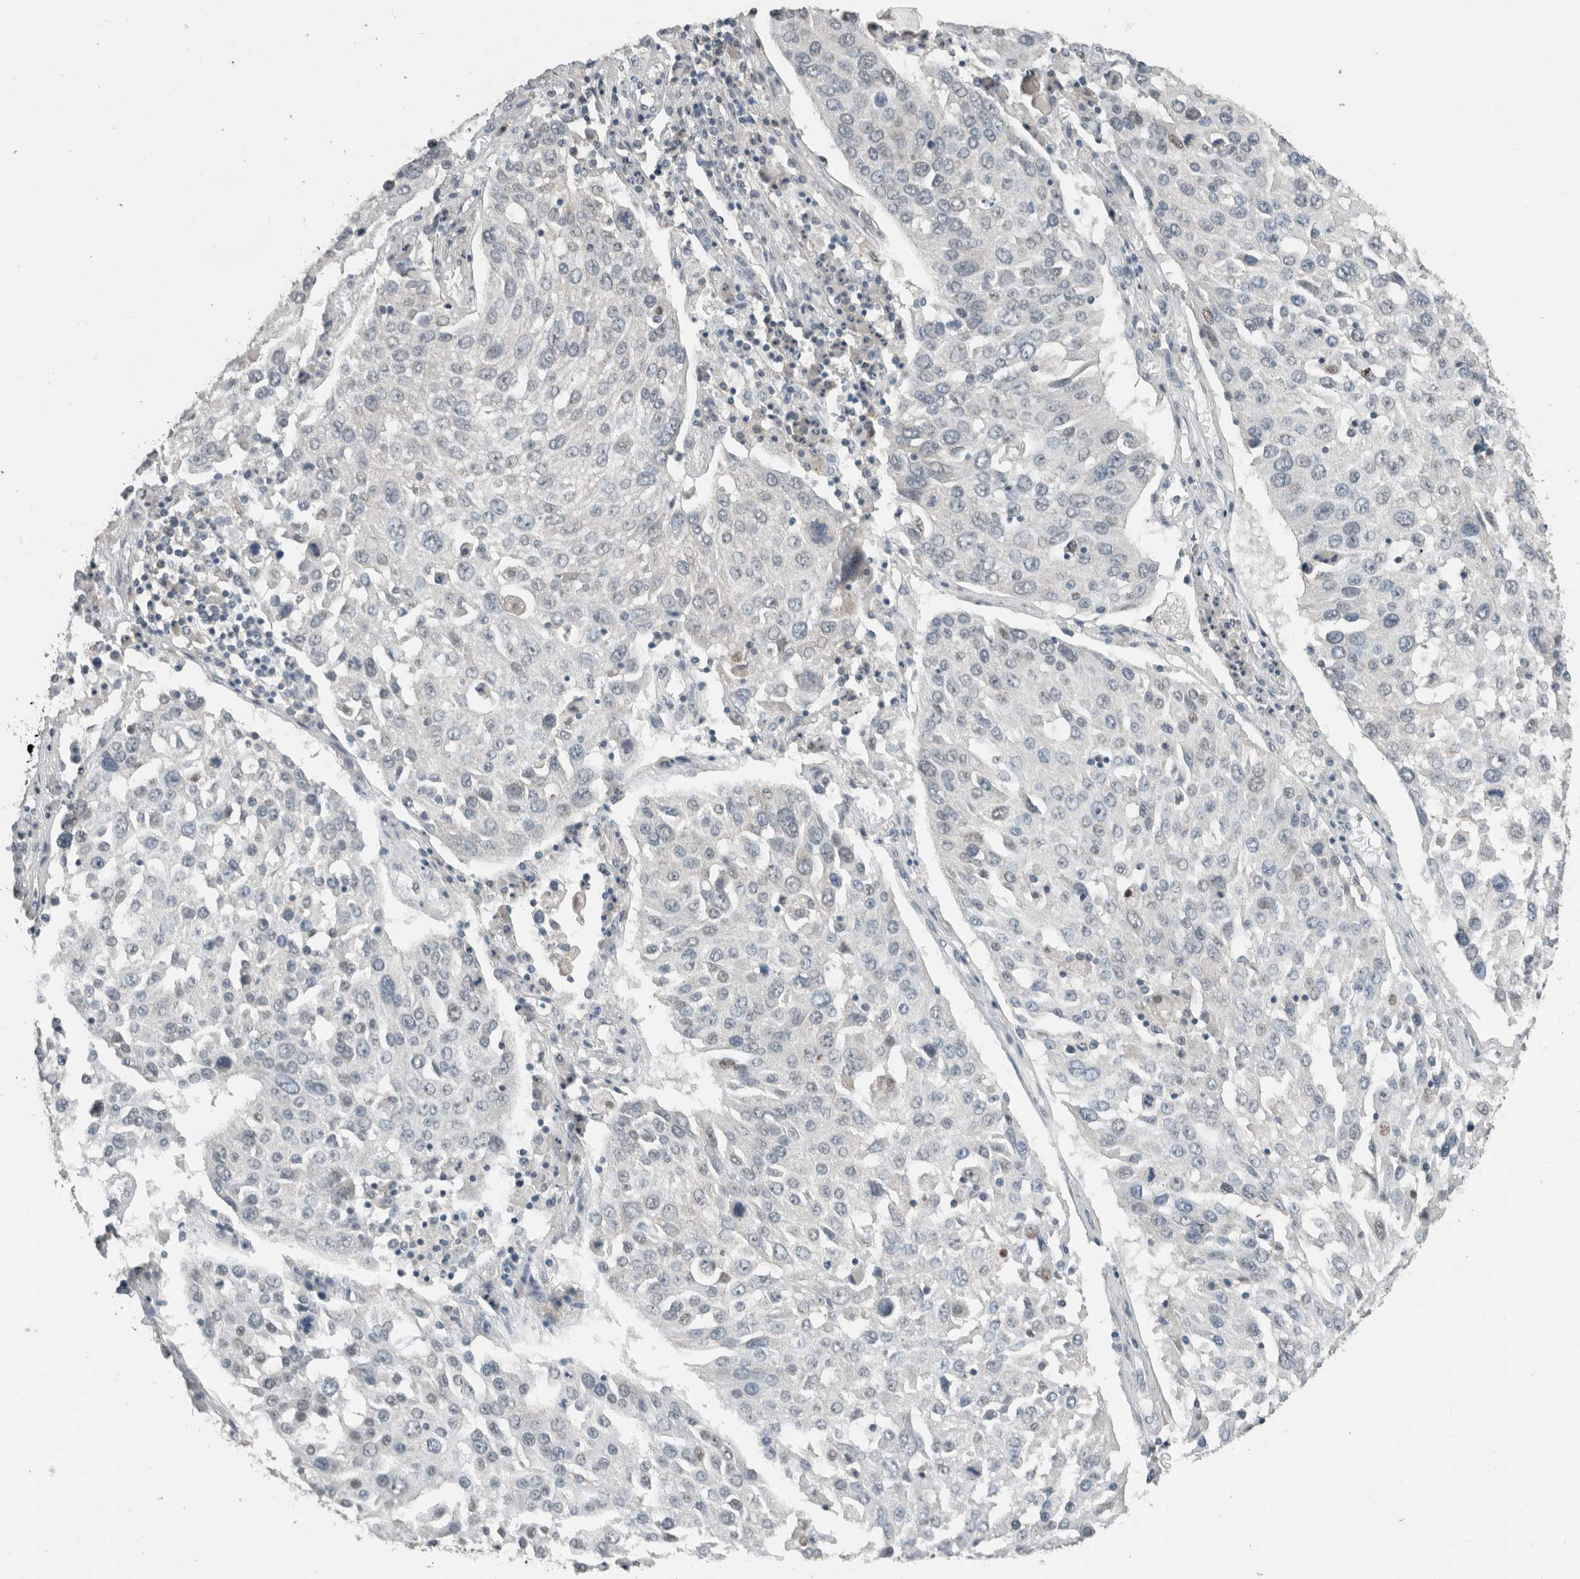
{"staining": {"intensity": "negative", "quantity": "none", "location": "none"}, "tissue": "lung cancer", "cell_type": "Tumor cells", "image_type": "cancer", "snomed": [{"axis": "morphology", "description": "Squamous cell carcinoma, NOS"}, {"axis": "topography", "description": "Lung"}], "caption": "IHC of human lung squamous cell carcinoma displays no staining in tumor cells.", "gene": "ACVR2B", "patient": {"sex": "male", "age": 65}}